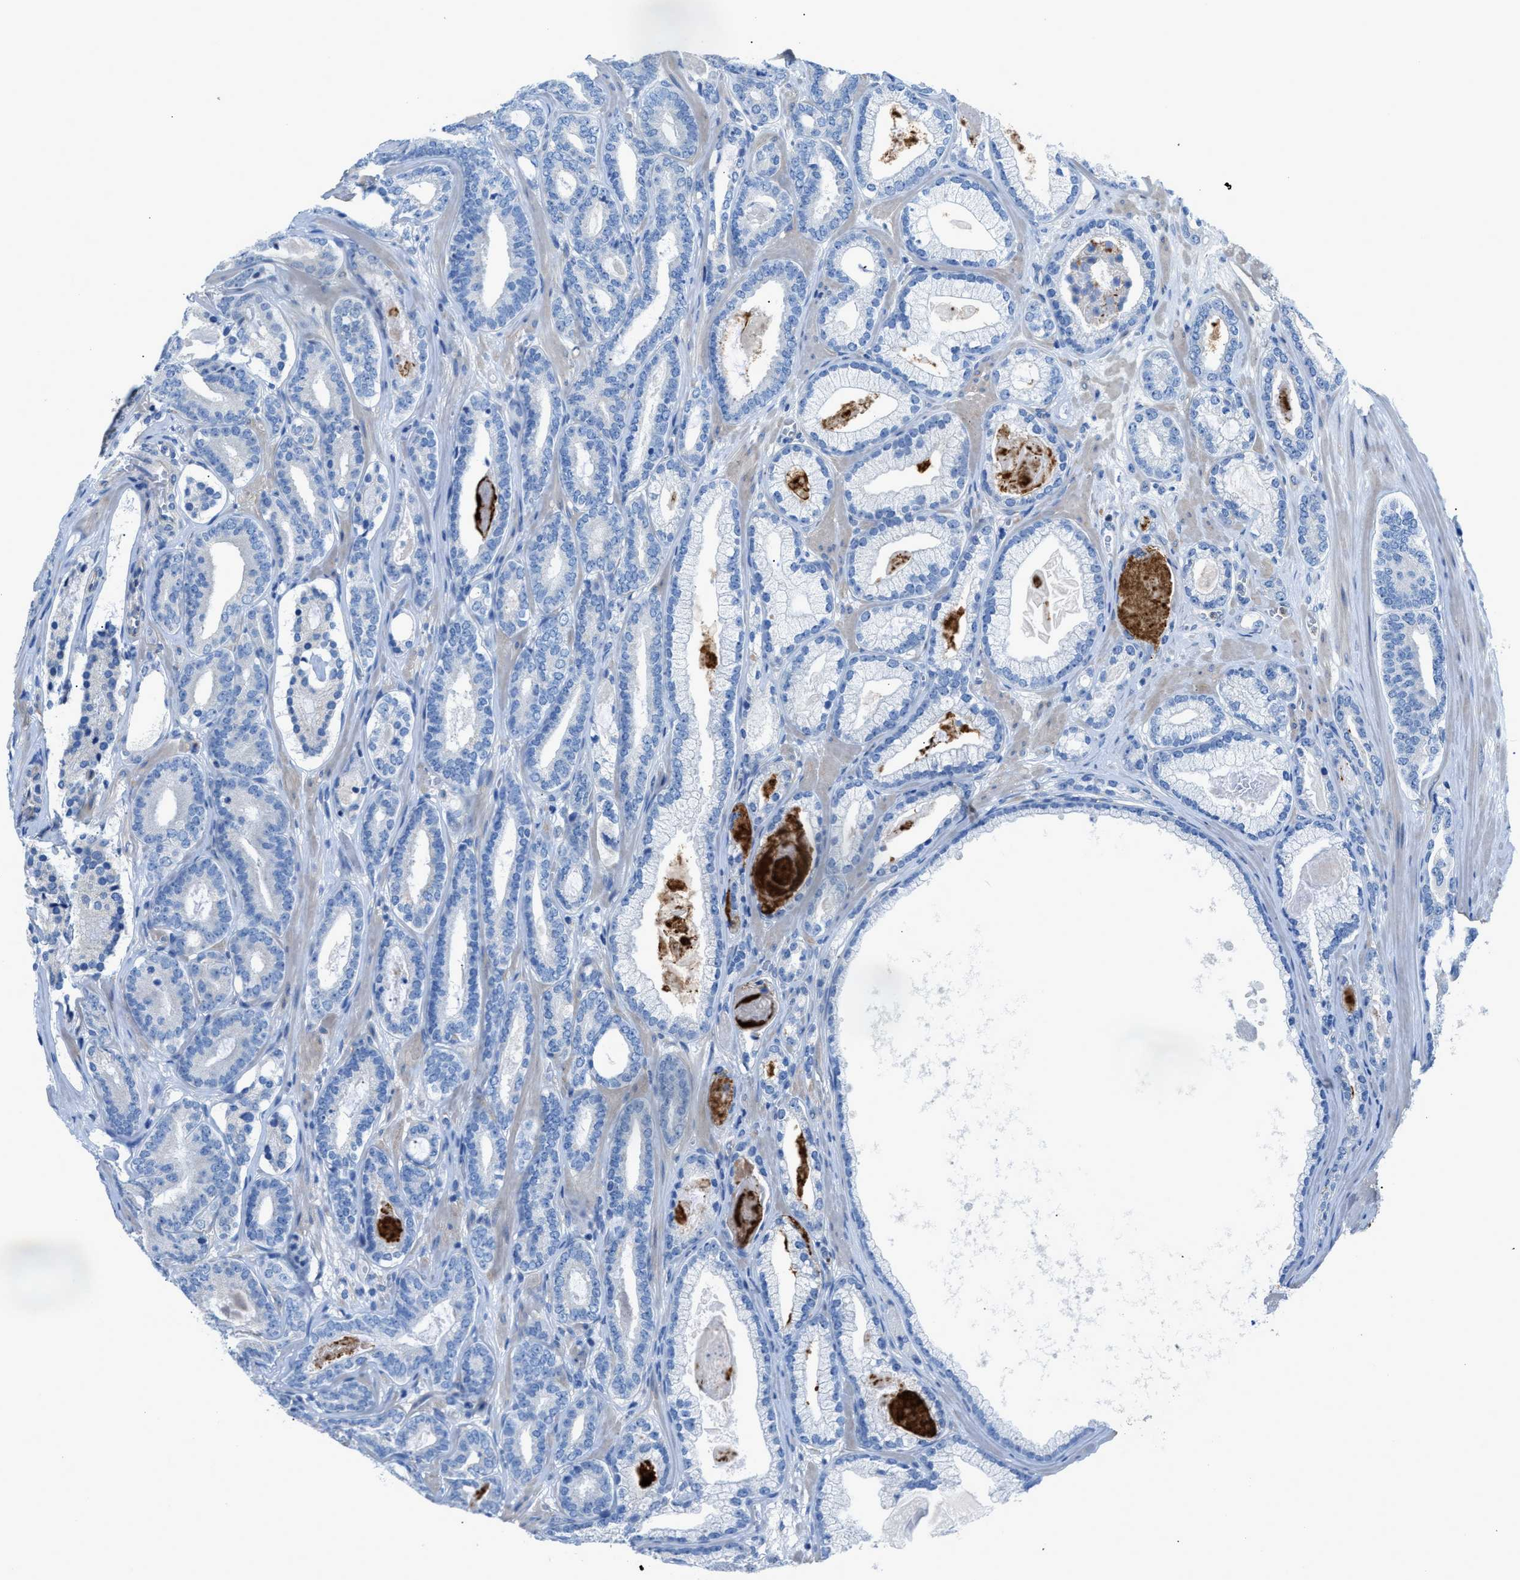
{"staining": {"intensity": "negative", "quantity": "none", "location": "none"}, "tissue": "prostate cancer", "cell_type": "Tumor cells", "image_type": "cancer", "snomed": [{"axis": "morphology", "description": "Adenocarcinoma, High grade"}, {"axis": "topography", "description": "Prostate"}], "caption": "There is no significant staining in tumor cells of high-grade adenocarcinoma (prostate).", "gene": "ITPR1", "patient": {"sex": "male", "age": 60}}